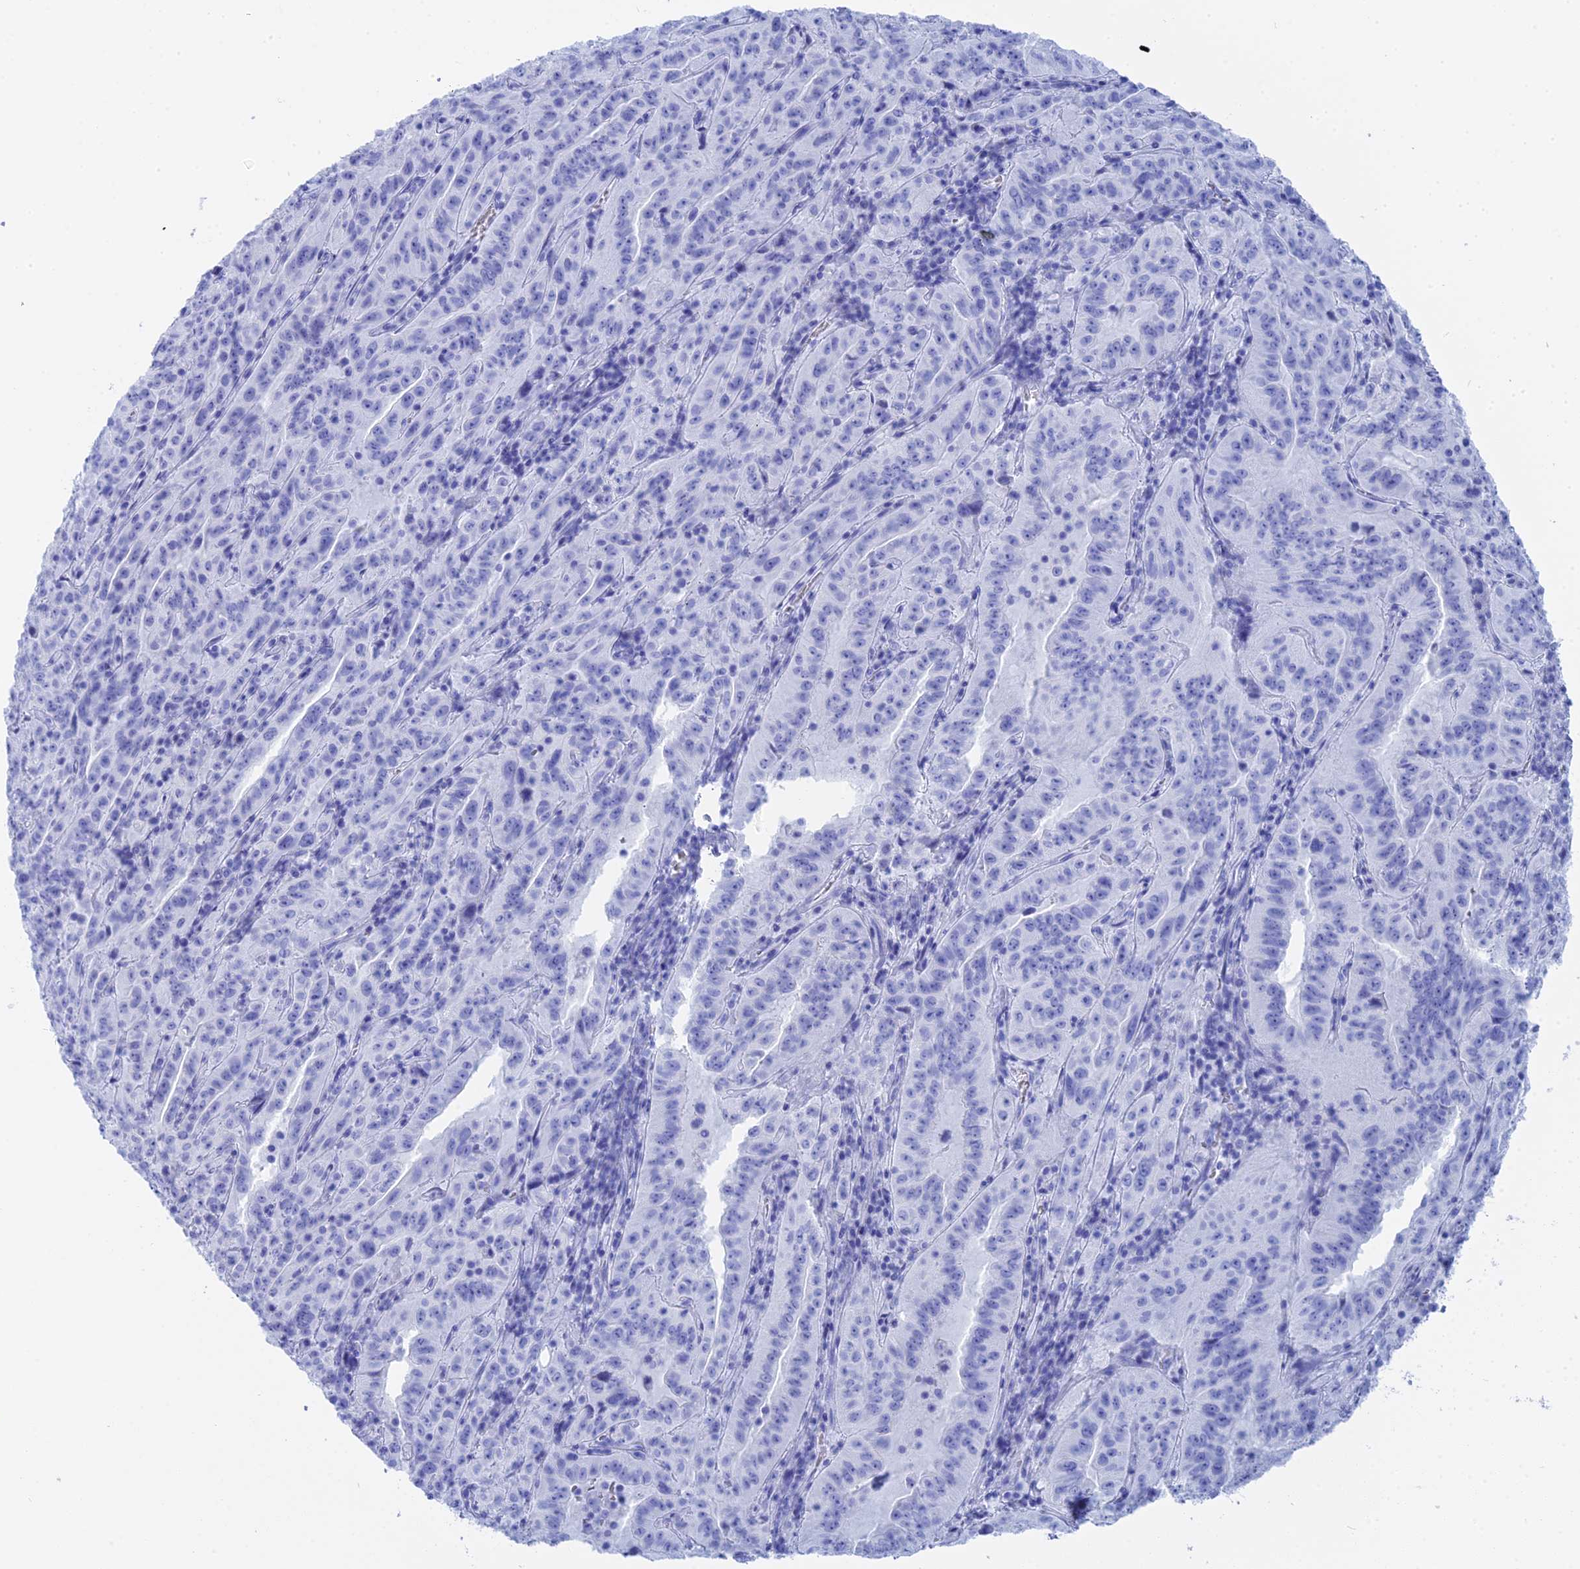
{"staining": {"intensity": "negative", "quantity": "none", "location": "none"}, "tissue": "pancreatic cancer", "cell_type": "Tumor cells", "image_type": "cancer", "snomed": [{"axis": "morphology", "description": "Adenocarcinoma, NOS"}, {"axis": "topography", "description": "Pancreas"}], "caption": "Immunohistochemical staining of adenocarcinoma (pancreatic) exhibits no significant positivity in tumor cells. (DAB (3,3'-diaminobenzidine) IHC, high magnification).", "gene": "TEX101", "patient": {"sex": "male", "age": 63}}